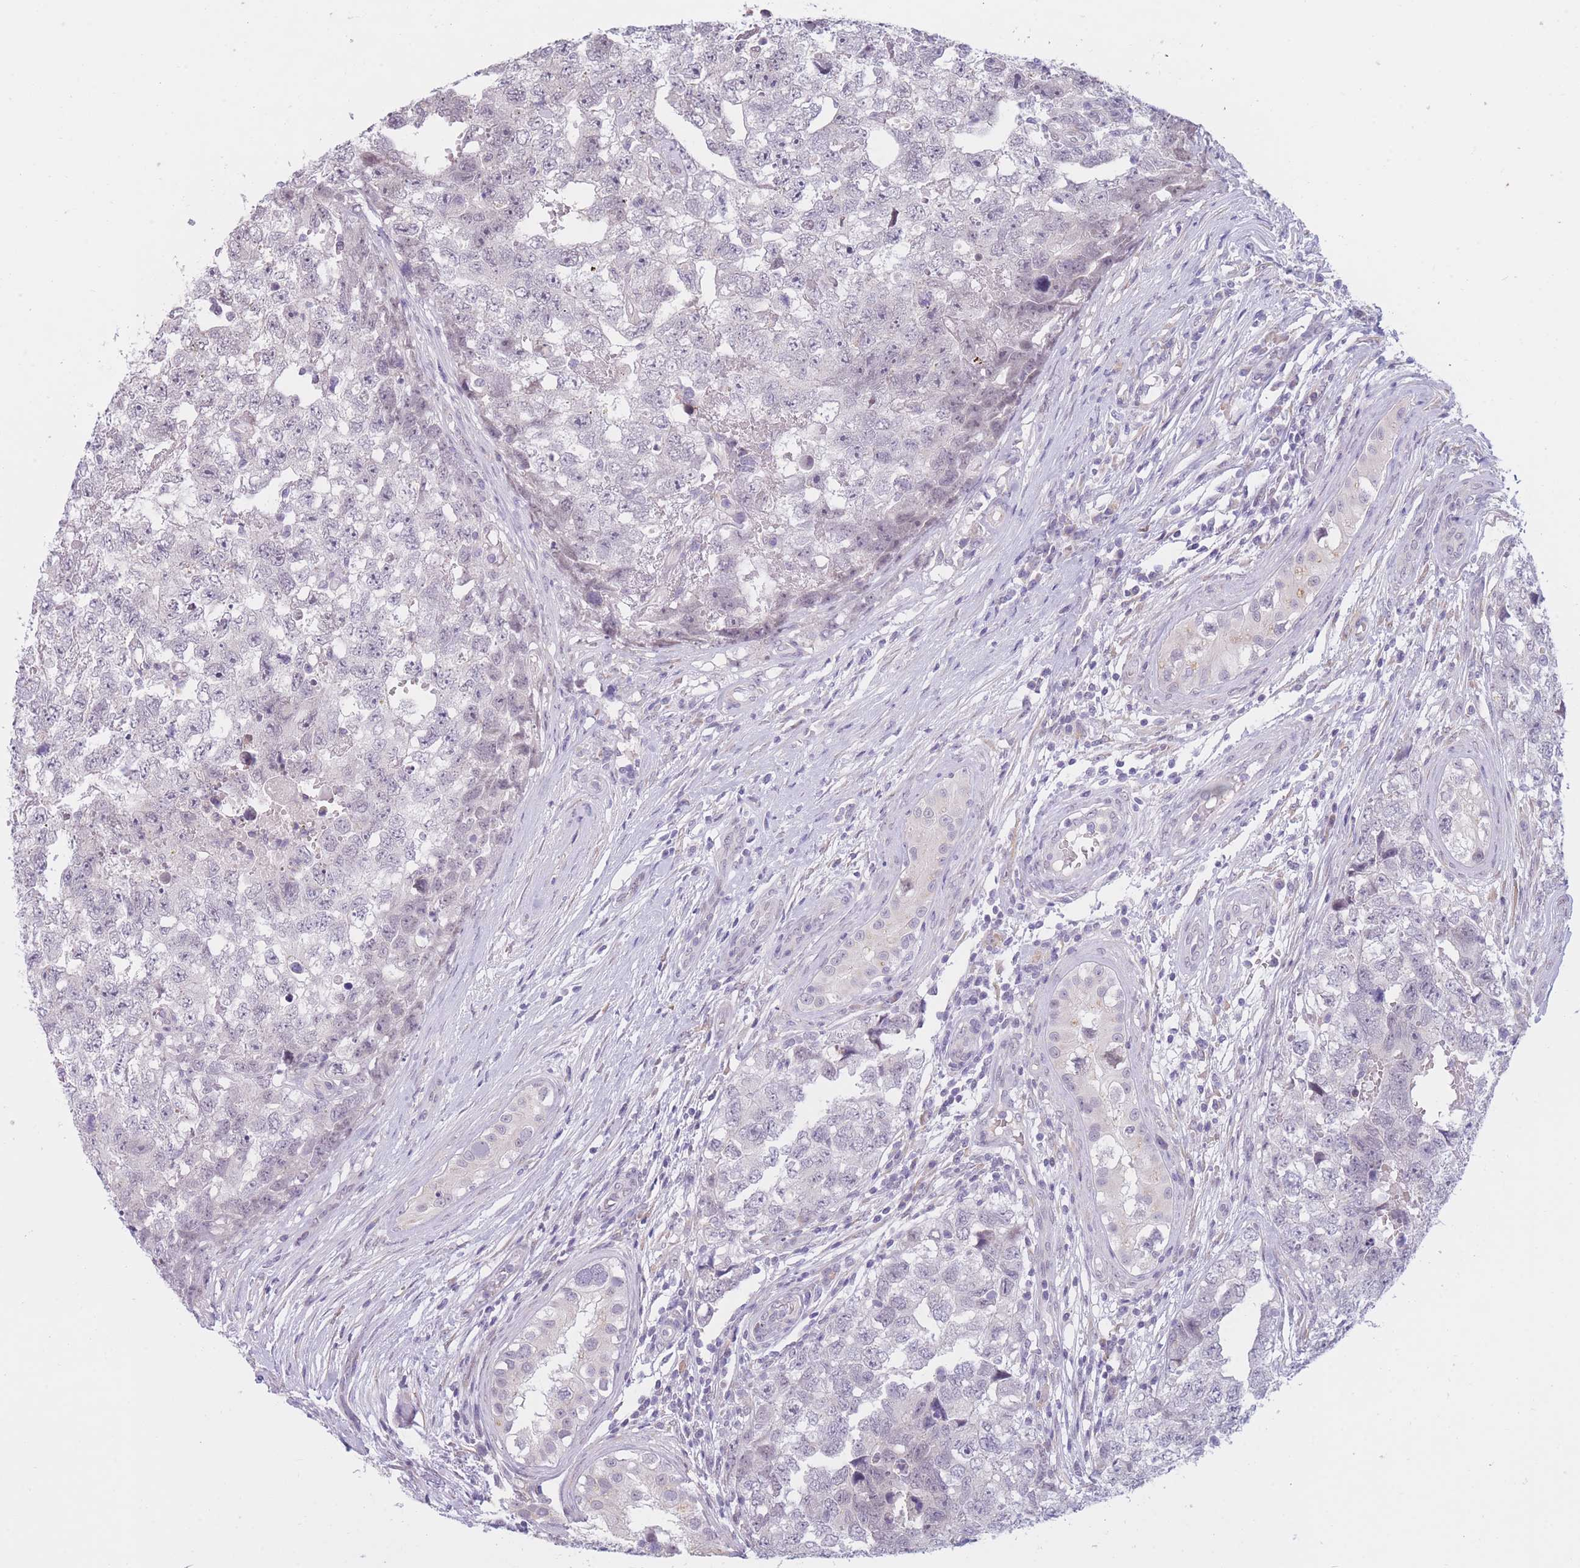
{"staining": {"intensity": "negative", "quantity": "none", "location": "none"}, "tissue": "testis cancer", "cell_type": "Tumor cells", "image_type": "cancer", "snomed": [{"axis": "morphology", "description": "Carcinoma, Embryonal, NOS"}, {"axis": "topography", "description": "Testis"}], "caption": "This is an immunohistochemistry (IHC) image of embryonal carcinoma (testis). There is no staining in tumor cells.", "gene": "COL27A1", "patient": {"sex": "male", "age": 22}}